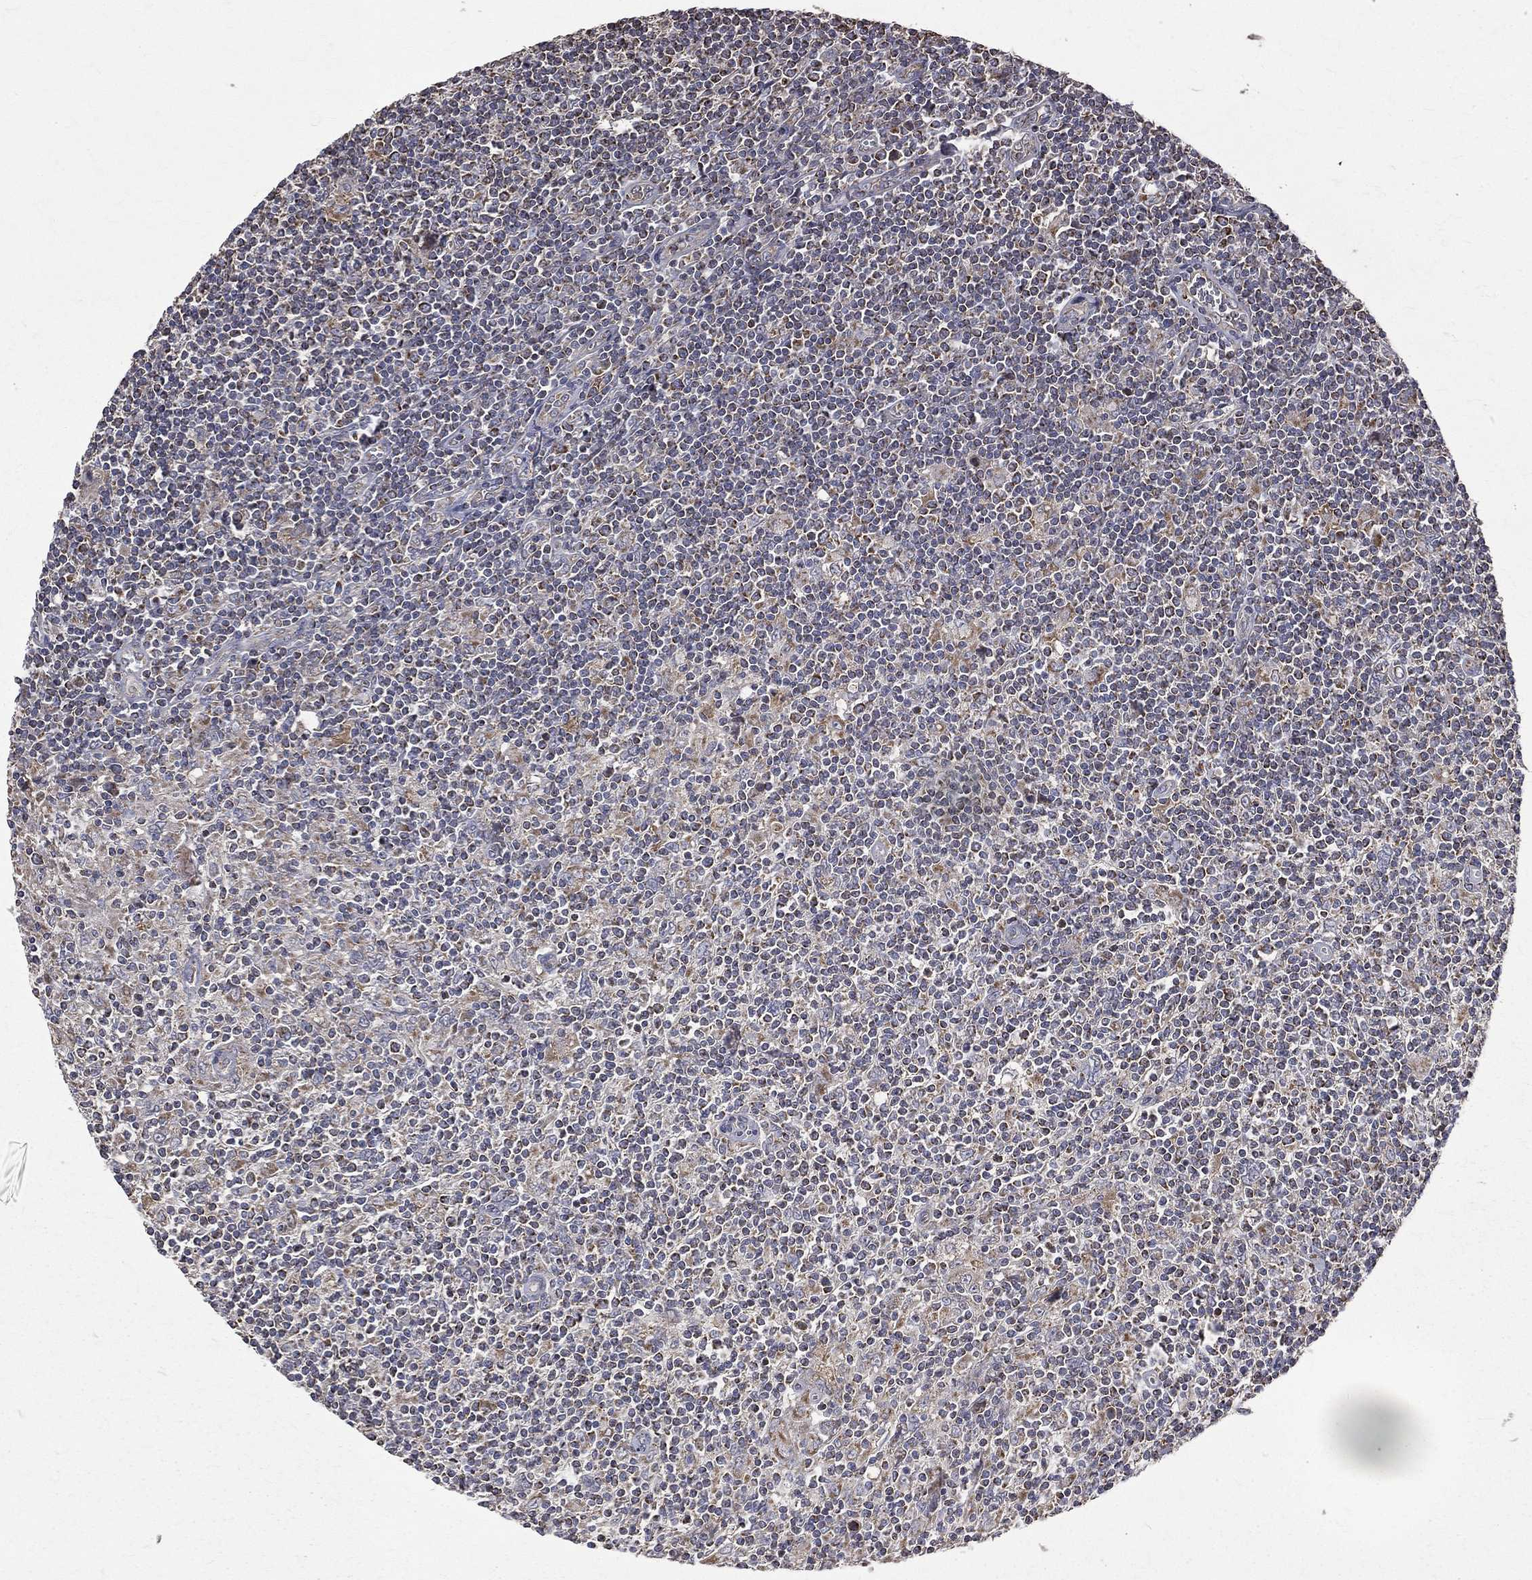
{"staining": {"intensity": "moderate", "quantity": "<25%", "location": "cytoplasmic/membranous"}, "tissue": "lymphoma", "cell_type": "Tumor cells", "image_type": "cancer", "snomed": [{"axis": "morphology", "description": "Hodgkin's disease, NOS"}, {"axis": "topography", "description": "Lymph node"}], "caption": "Immunohistochemical staining of human lymphoma displays moderate cytoplasmic/membranous protein positivity in about <25% of tumor cells.", "gene": "RPGR", "patient": {"sex": "male", "age": 40}}